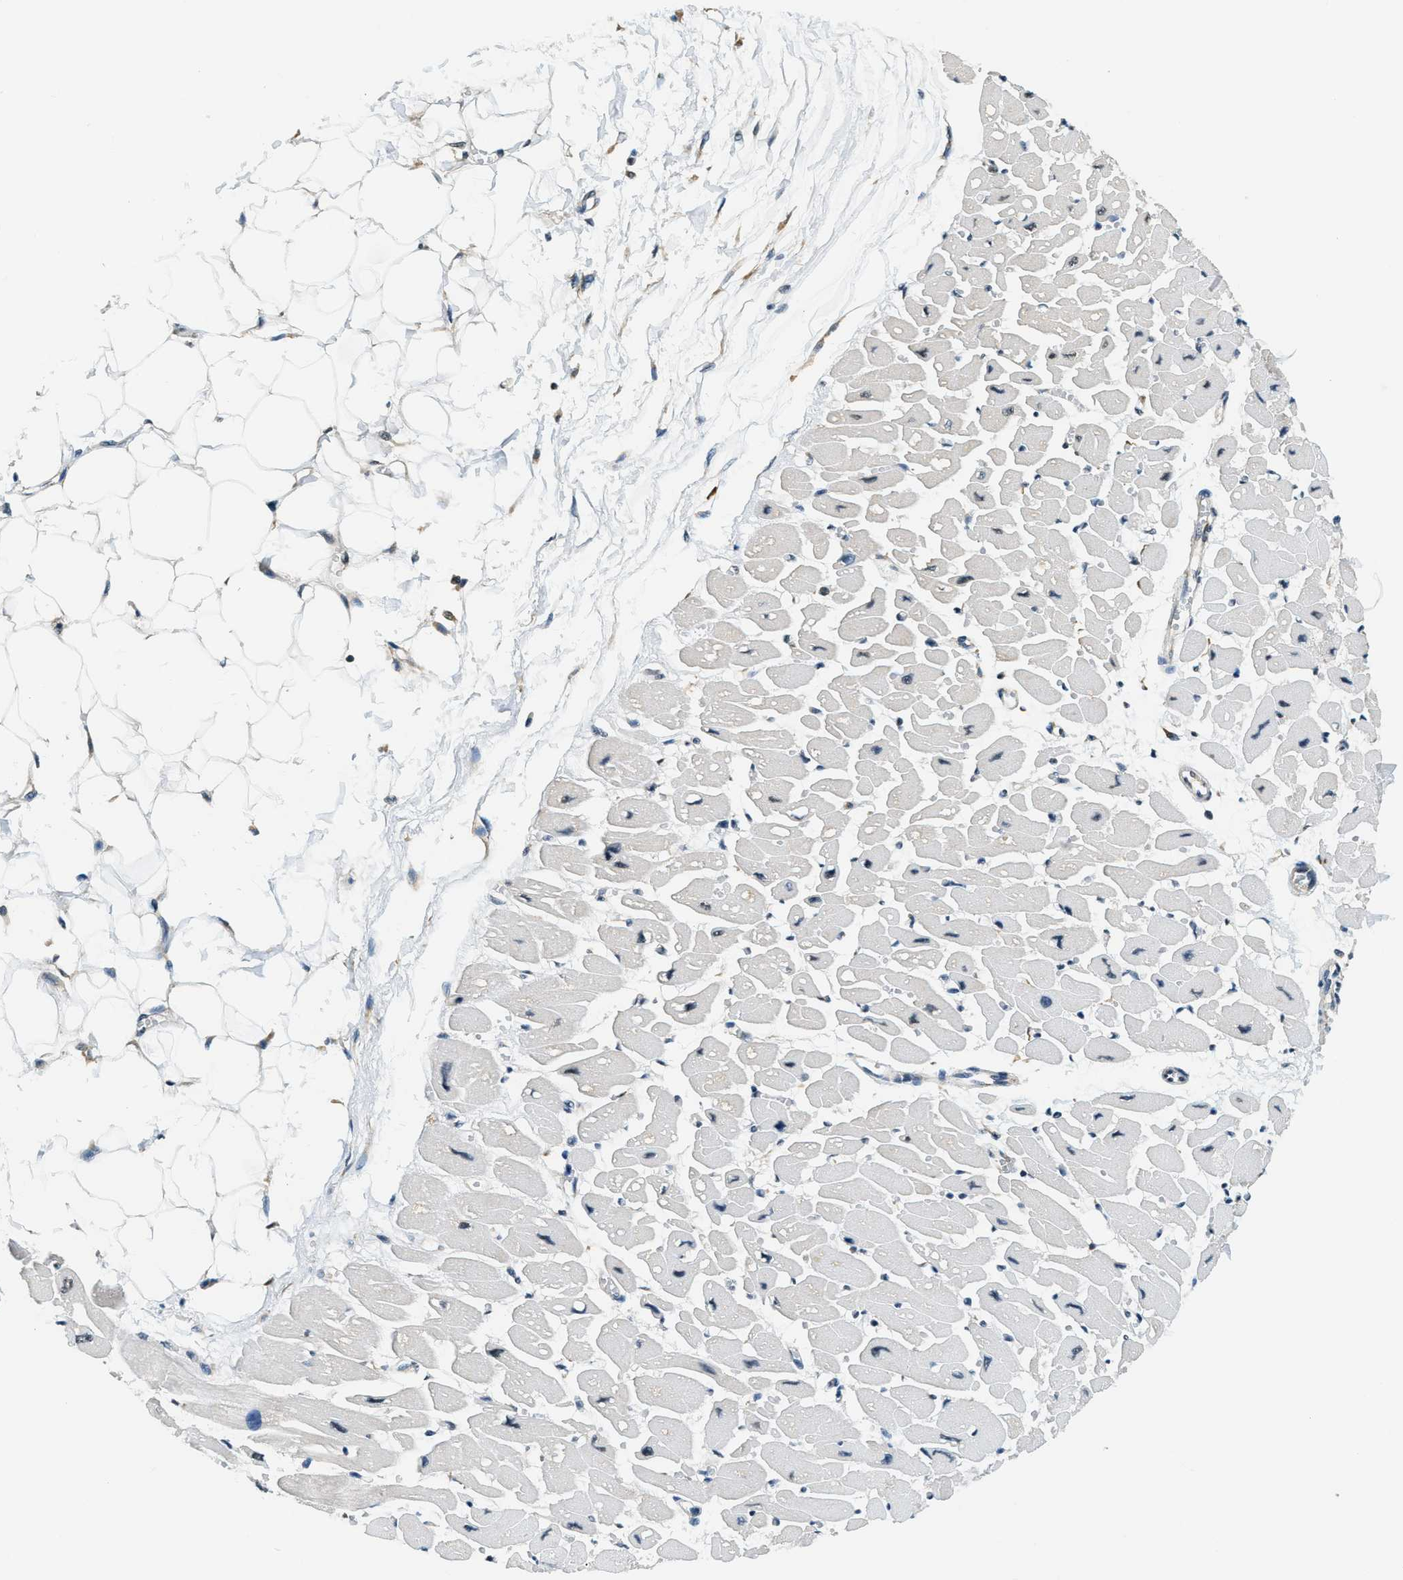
{"staining": {"intensity": "weak", "quantity": "<25%", "location": "nuclear"}, "tissue": "heart muscle", "cell_type": "Cardiomyocytes", "image_type": "normal", "snomed": [{"axis": "morphology", "description": "Normal tissue, NOS"}, {"axis": "topography", "description": "Heart"}], "caption": "The immunohistochemistry (IHC) image has no significant positivity in cardiomyocytes of heart muscle.", "gene": "RAB11FIP1", "patient": {"sex": "female", "age": 54}}